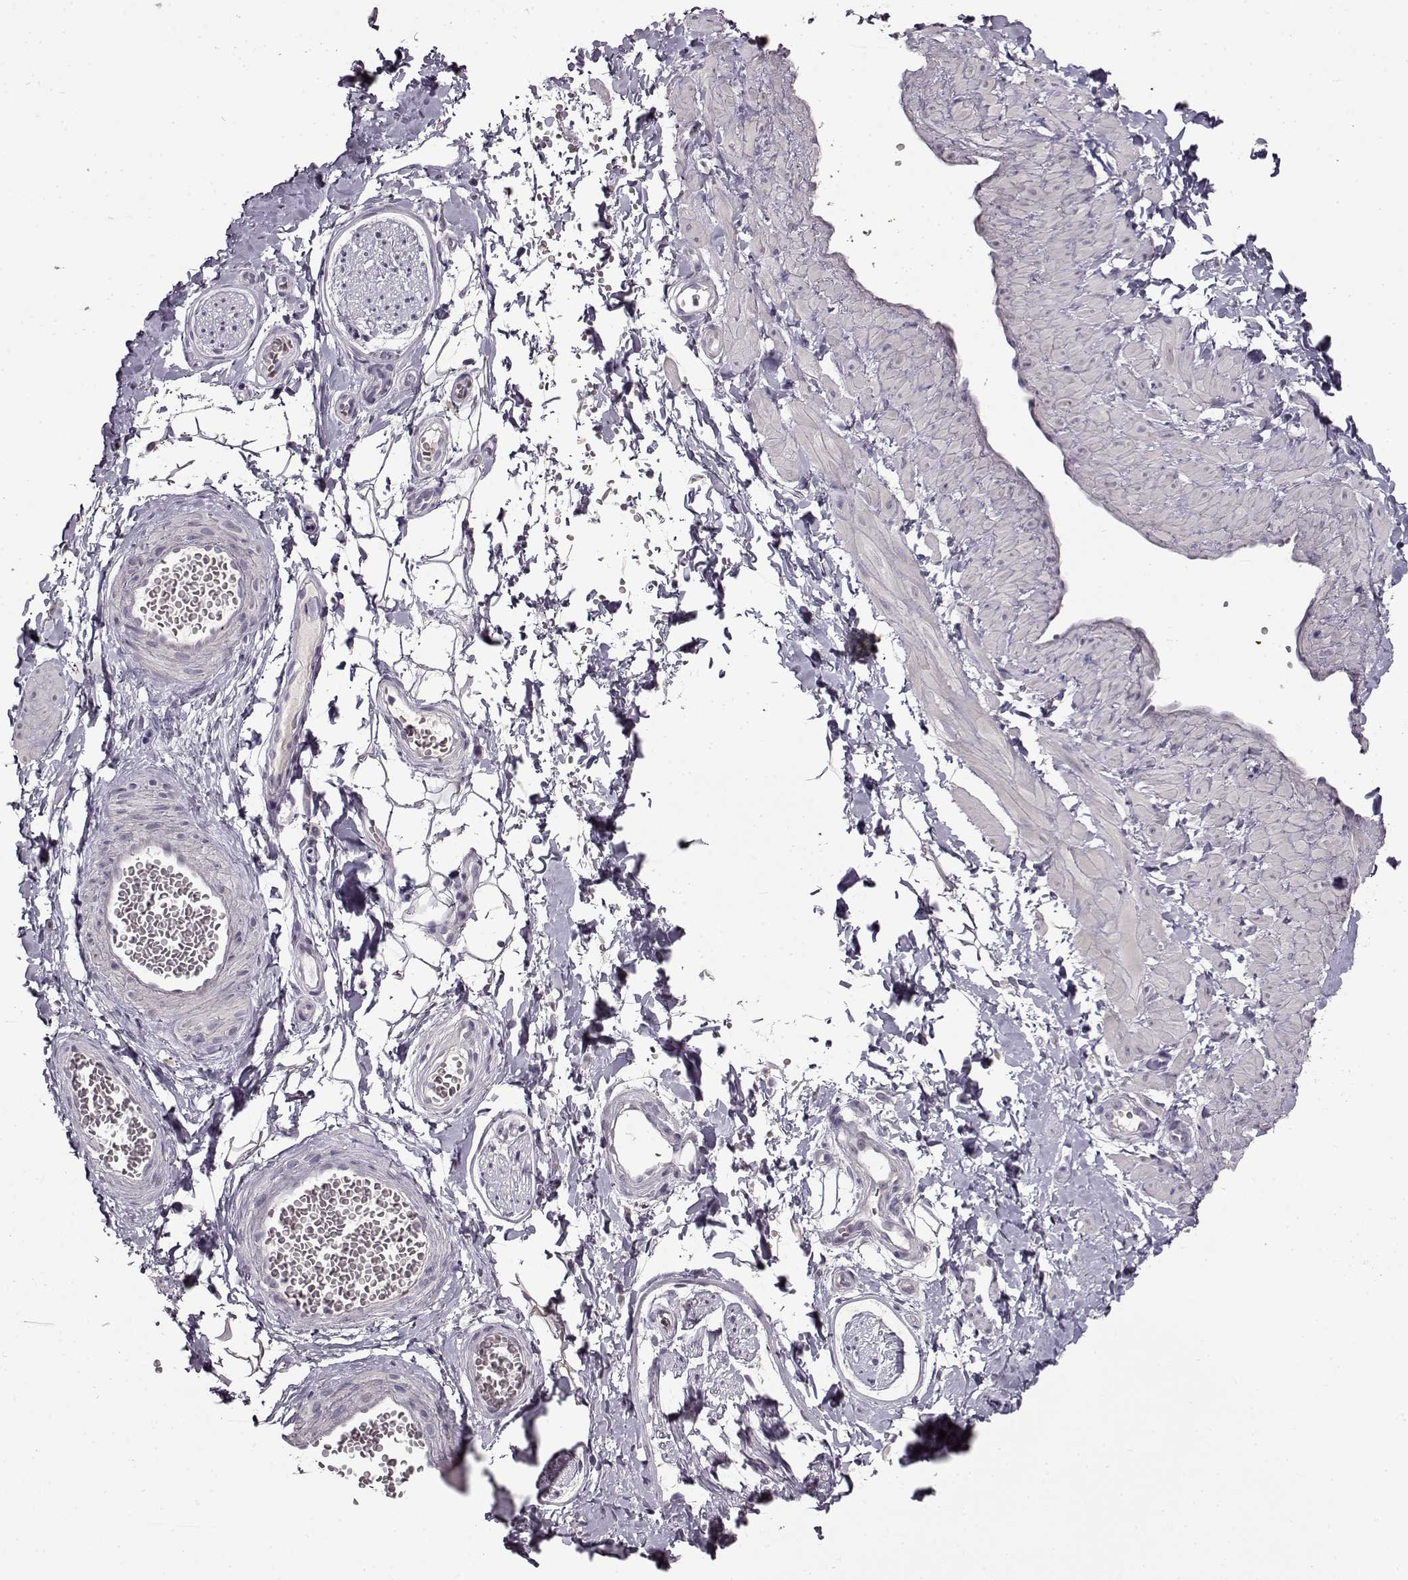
{"staining": {"intensity": "negative", "quantity": "none", "location": "none"}, "tissue": "adipose tissue", "cell_type": "Adipocytes", "image_type": "normal", "snomed": [{"axis": "morphology", "description": "Normal tissue, NOS"}, {"axis": "topography", "description": "Smooth muscle"}, {"axis": "topography", "description": "Peripheral nerve tissue"}], "caption": "A high-resolution image shows IHC staining of normal adipose tissue, which demonstrates no significant positivity in adipocytes. (DAB immunohistochemistry (IHC), high magnification).", "gene": "FSHB", "patient": {"sex": "male", "age": 22}}